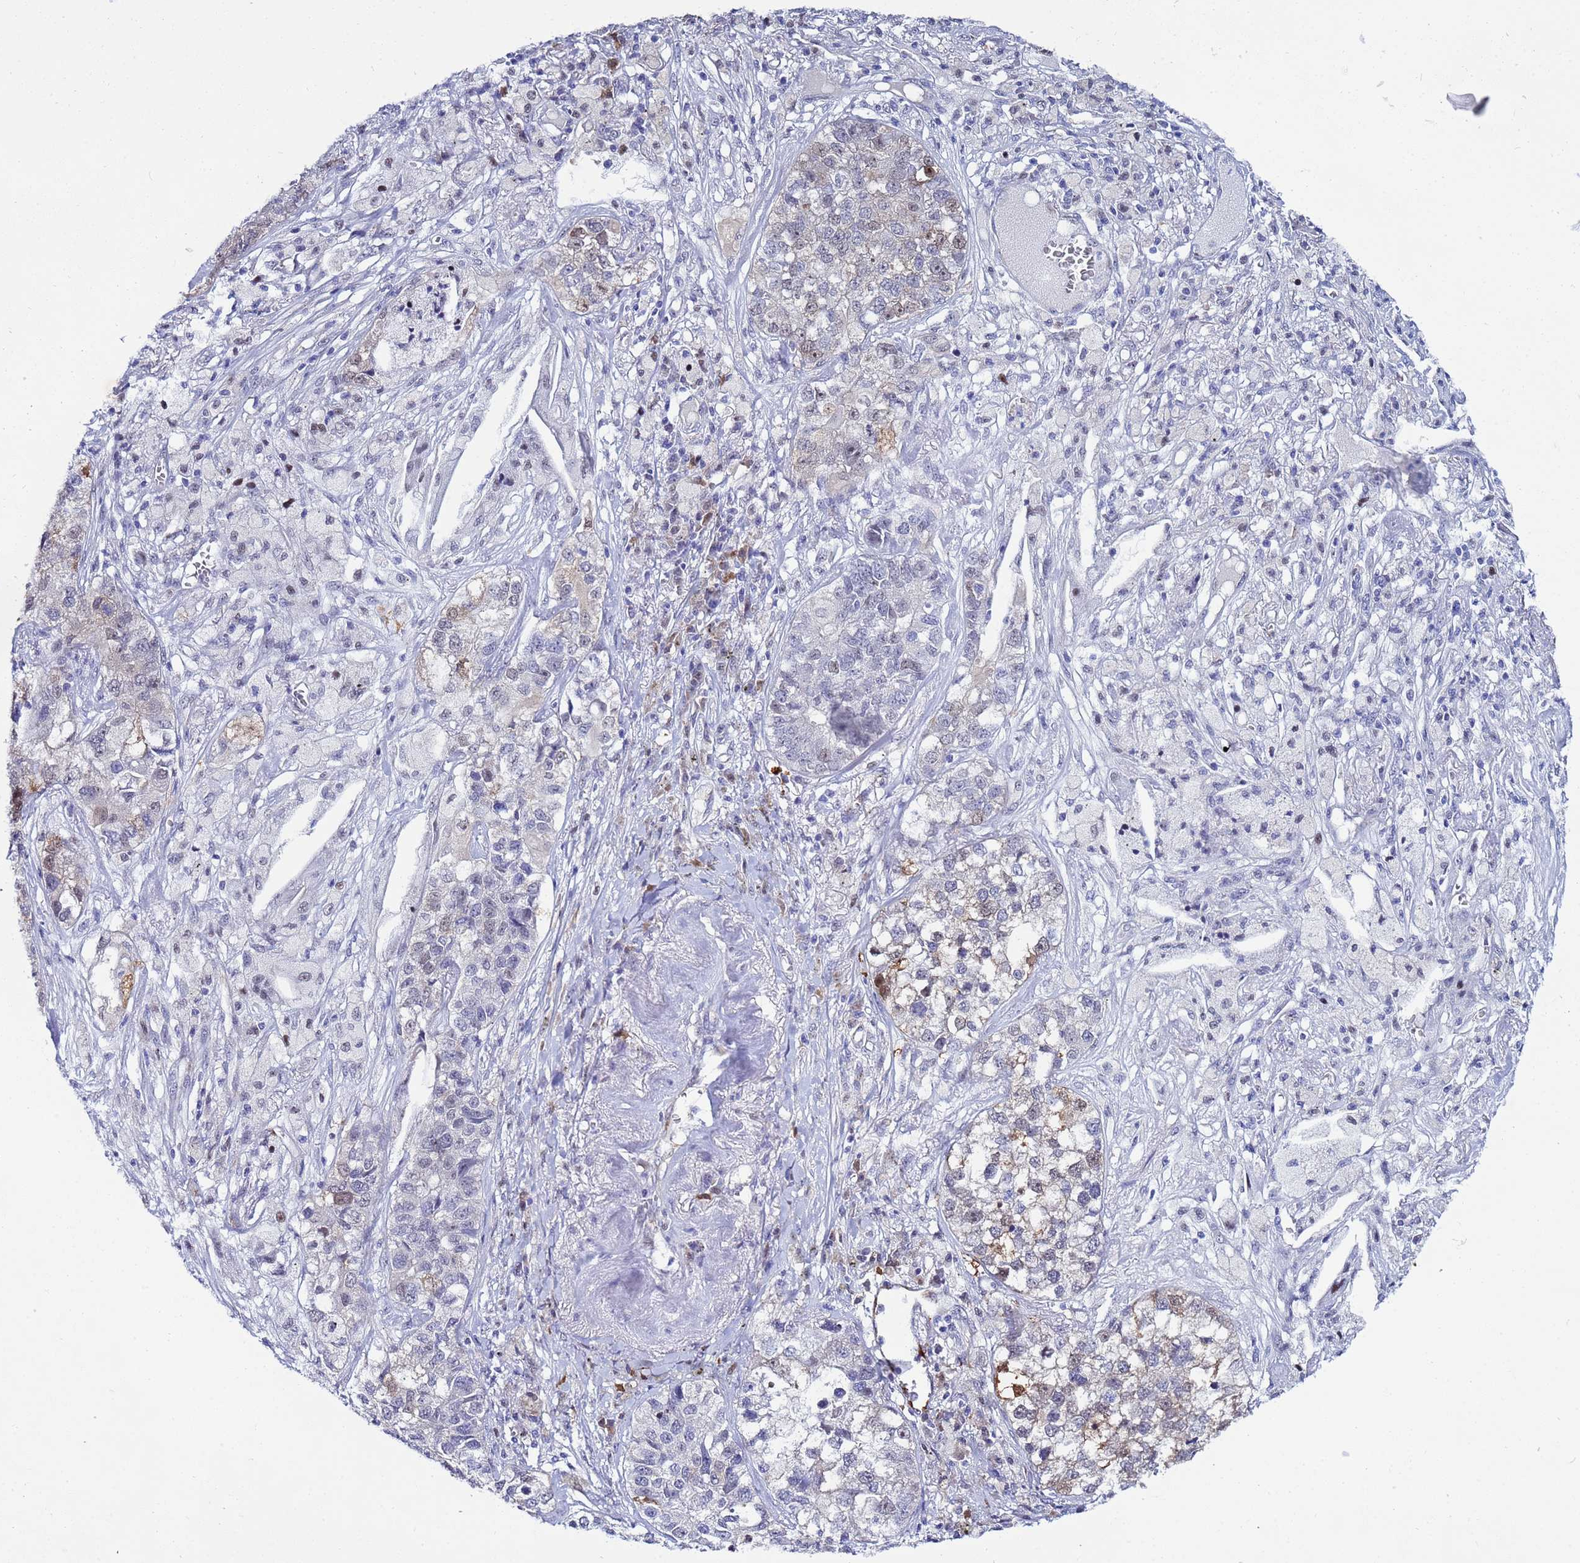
{"staining": {"intensity": "weak", "quantity": "<25%", "location": "nuclear"}, "tissue": "lung cancer", "cell_type": "Tumor cells", "image_type": "cancer", "snomed": [{"axis": "morphology", "description": "Adenocarcinoma, NOS"}, {"axis": "topography", "description": "Lung"}], "caption": "High magnification brightfield microscopy of lung cancer stained with DAB (3,3'-diaminobenzidine) (brown) and counterstained with hematoxylin (blue): tumor cells show no significant expression.", "gene": "SLC25A37", "patient": {"sex": "male", "age": 49}}